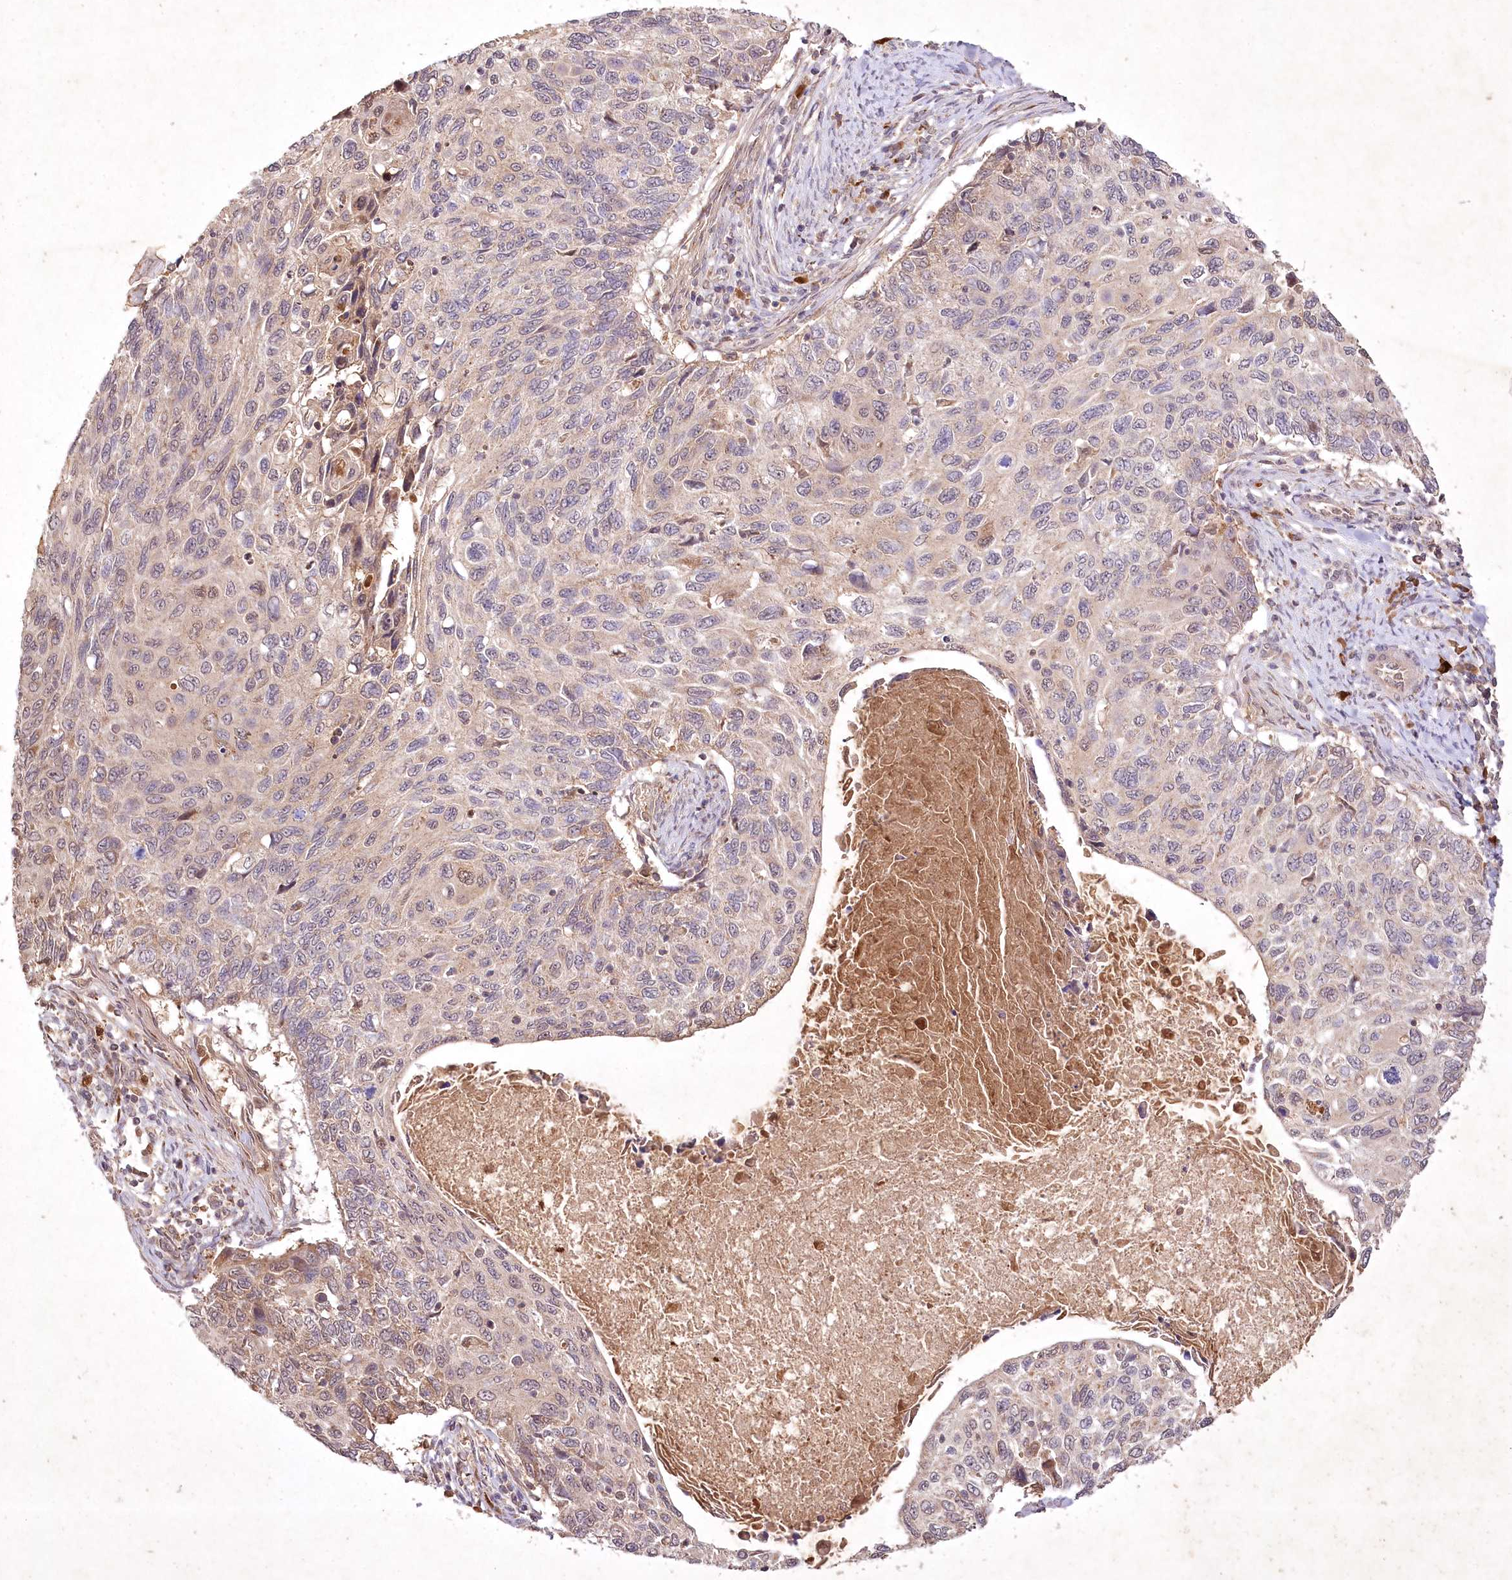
{"staining": {"intensity": "weak", "quantity": "<25%", "location": "cytoplasmic/membranous,nuclear"}, "tissue": "cervical cancer", "cell_type": "Tumor cells", "image_type": "cancer", "snomed": [{"axis": "morphology", "description": "Squamous cell carcinoma, NOS"}, {"axis": "topography", "description": "Cervix"}], "caption": "Cervical squamous cell carcinoma was stained to show a protein in brown. There is no significant positivity in tumor cells.", "gene": "IRAK1BP1", "patient": {"sex": "female", "age": 70}}